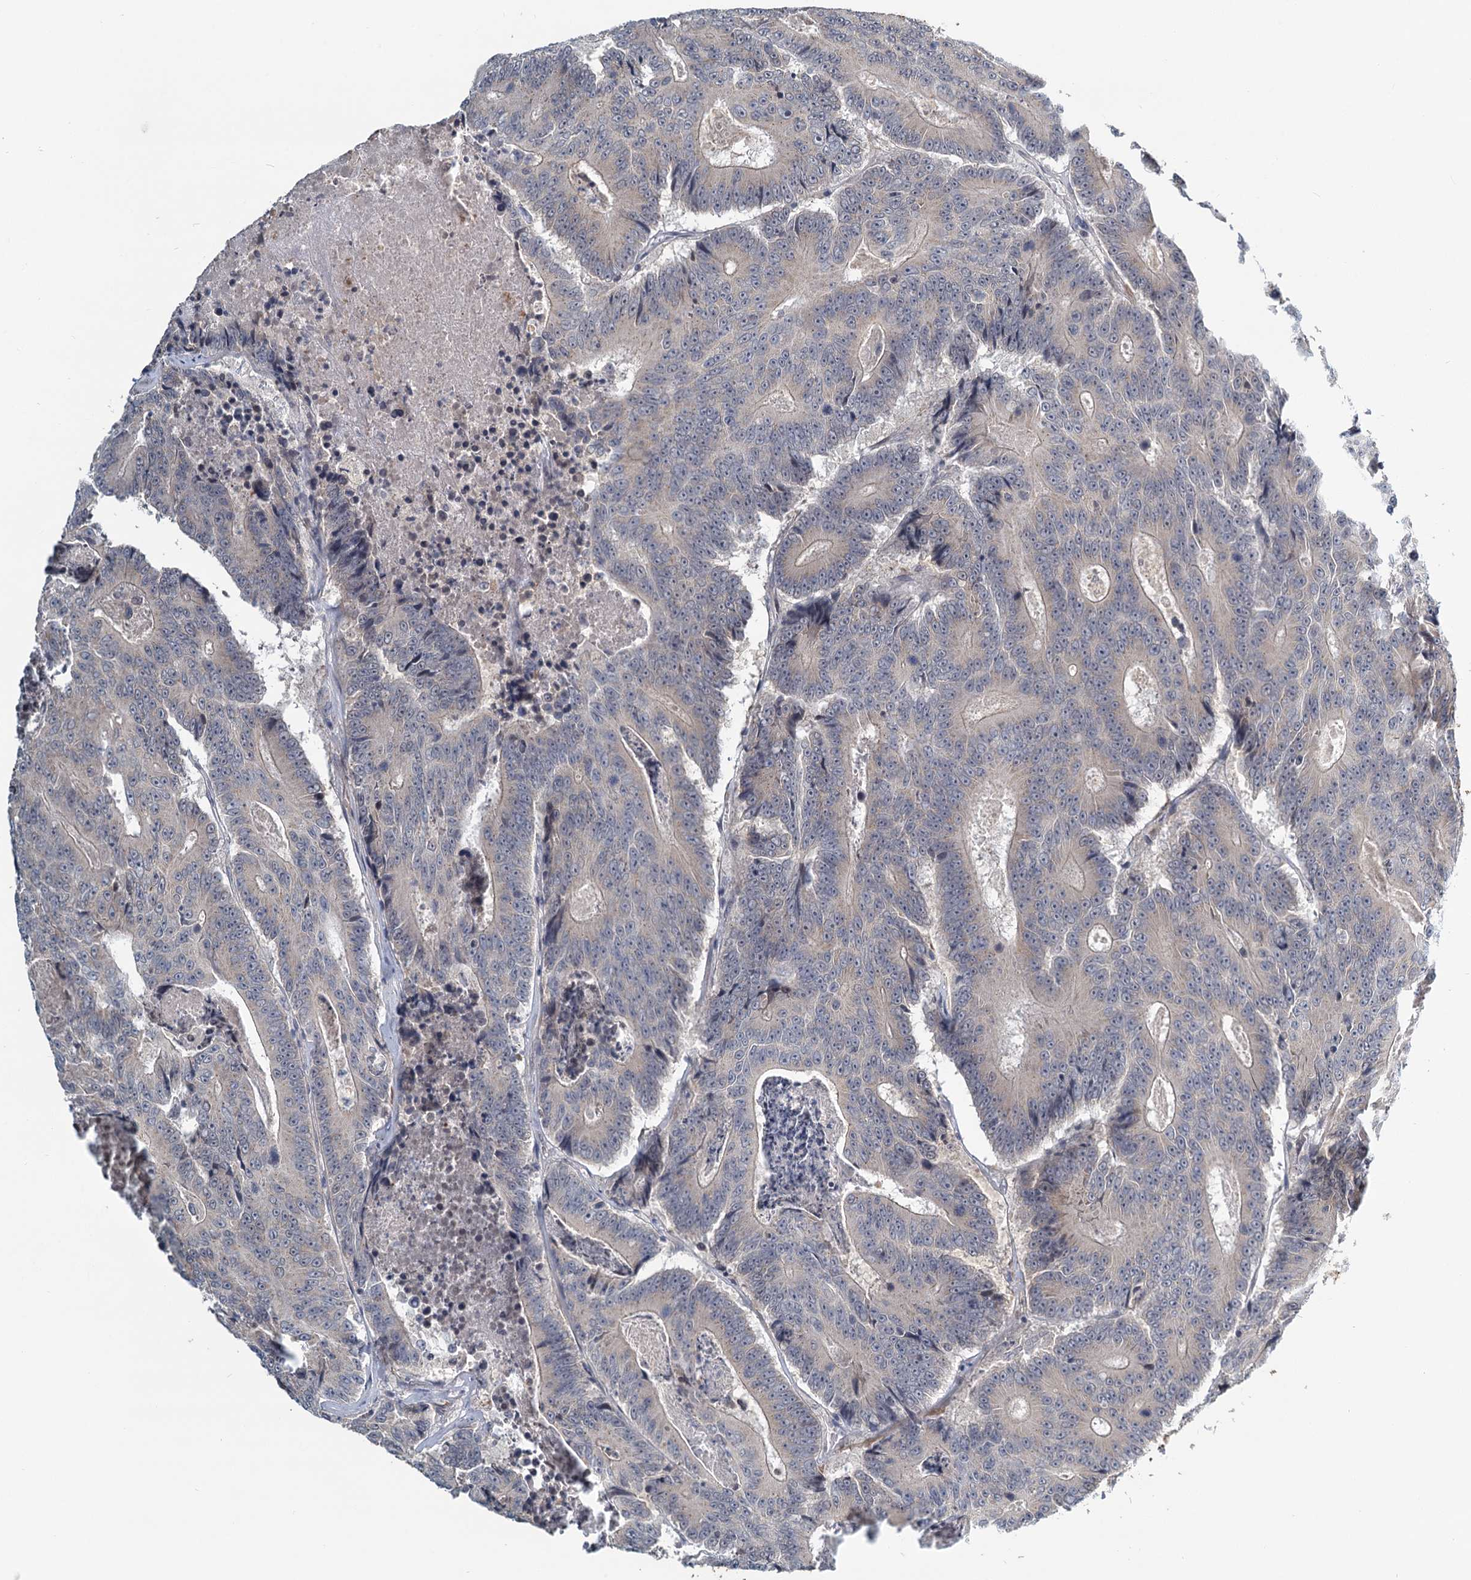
{"staining": {"intensity": "negative", "quantity": "none", "location": "none"}, "tissue": "colorectal cancer", "cell_type": "Tumor cells", "image_type": "cancer", "snomed": [{"axis": "morphology", "description": "Adenocarcinoma, NOS"}, {"axis": "topography", "description": "Colon"}], "caption": "Immunohistochemistry histopathology image of human colorectal cancer (adenocarcinoma) stained for a protein (brown), which exhibits no positivity in tumor cells.", "gene": "STAP1", "patient": {"sex": "male", "age": 83}}